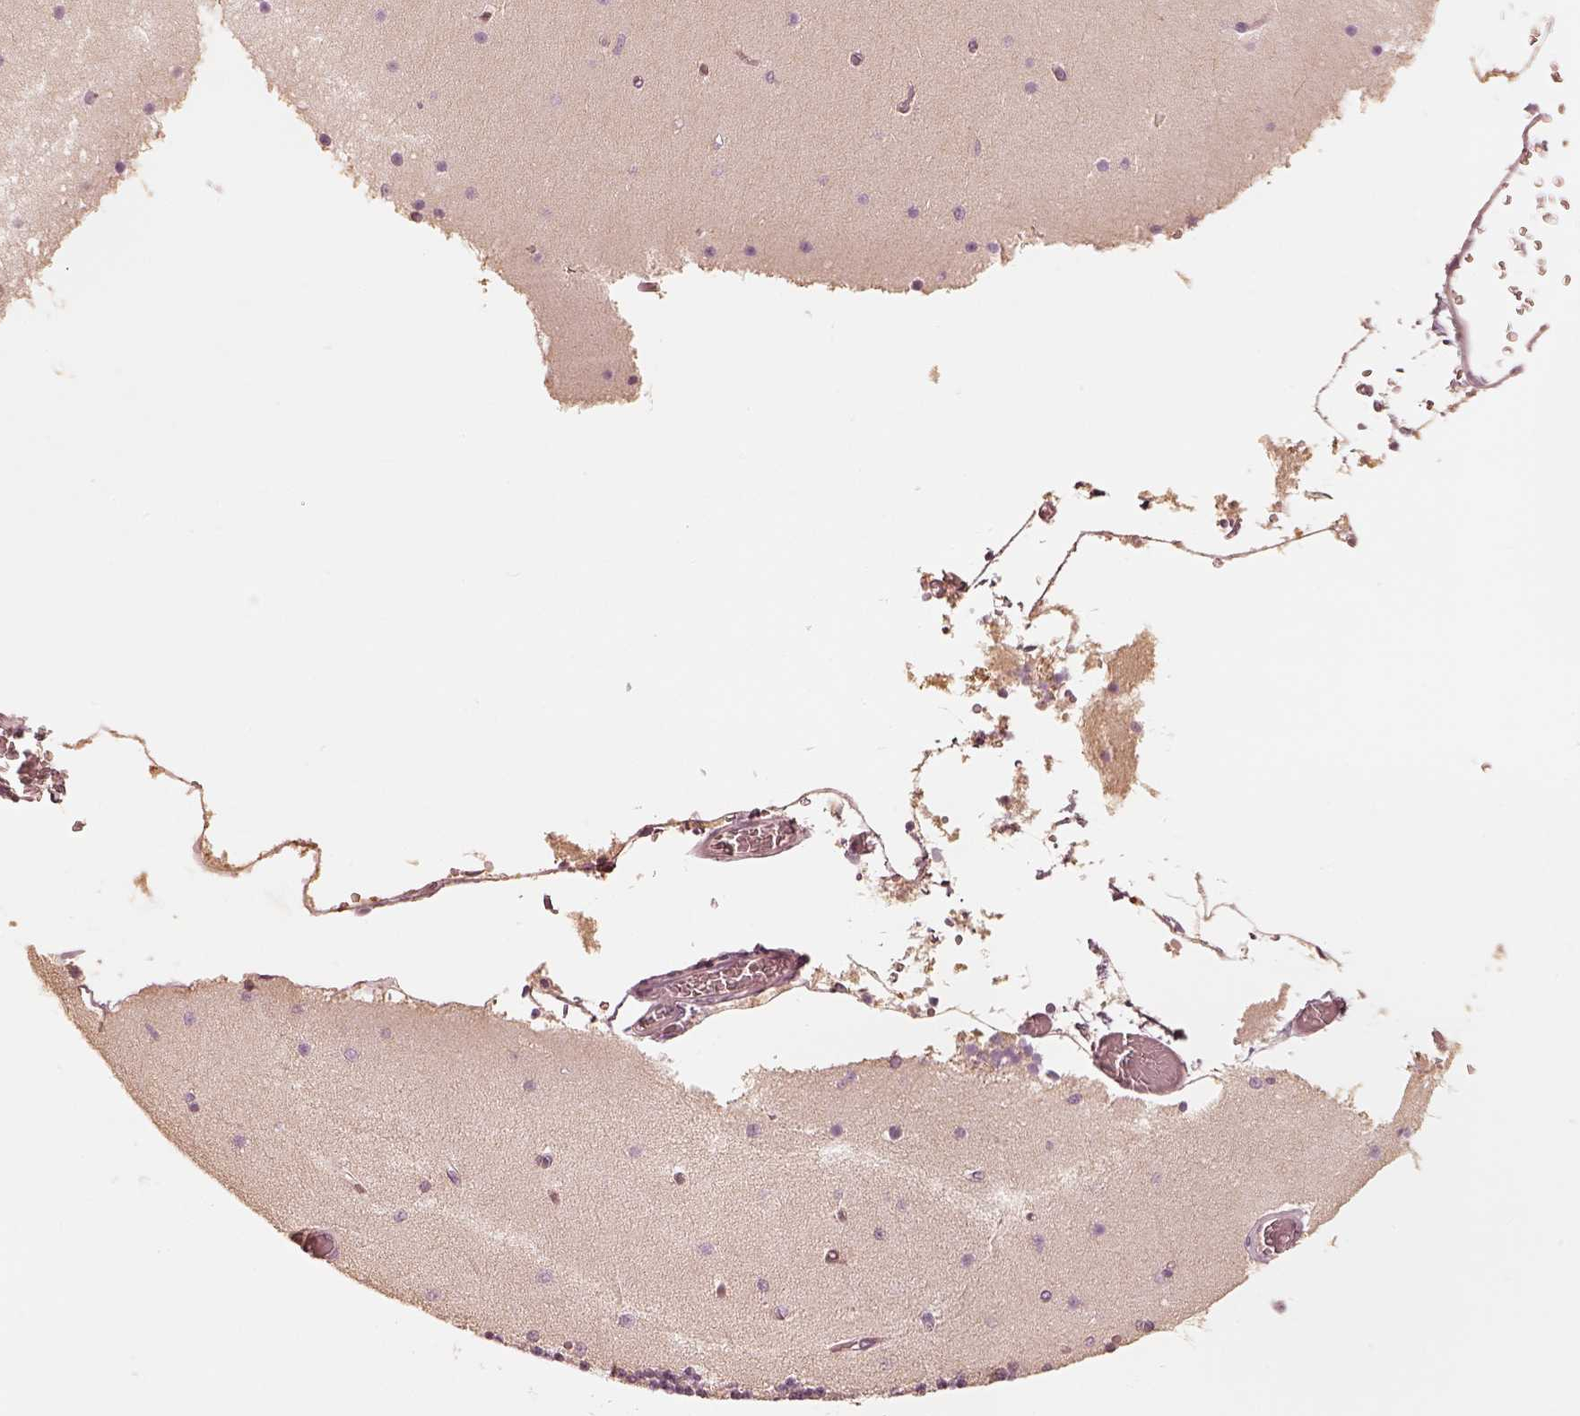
{"staining": {"intensity": "moderate", "quantity": "<25%", "location": "cytoplasmic/membranous"}, "tissue": "cerebellum", "cell_type": "Cells in granular layer", "image_type": "normal", "snomed": [{"axis": "morphology", "description": "Normal tissue, NOS"}, {"axis": "topography", "description": "Cerebellum"}], "caption": "Protein expression analysis of benign human cerebellum reveals moderate cytoplasmic/membranous expression in about <25% of cells in granular layer. Nuclei are stained in blue.", "gene": "FMNL2", "patient": {"sex": "female", "age": 28}}